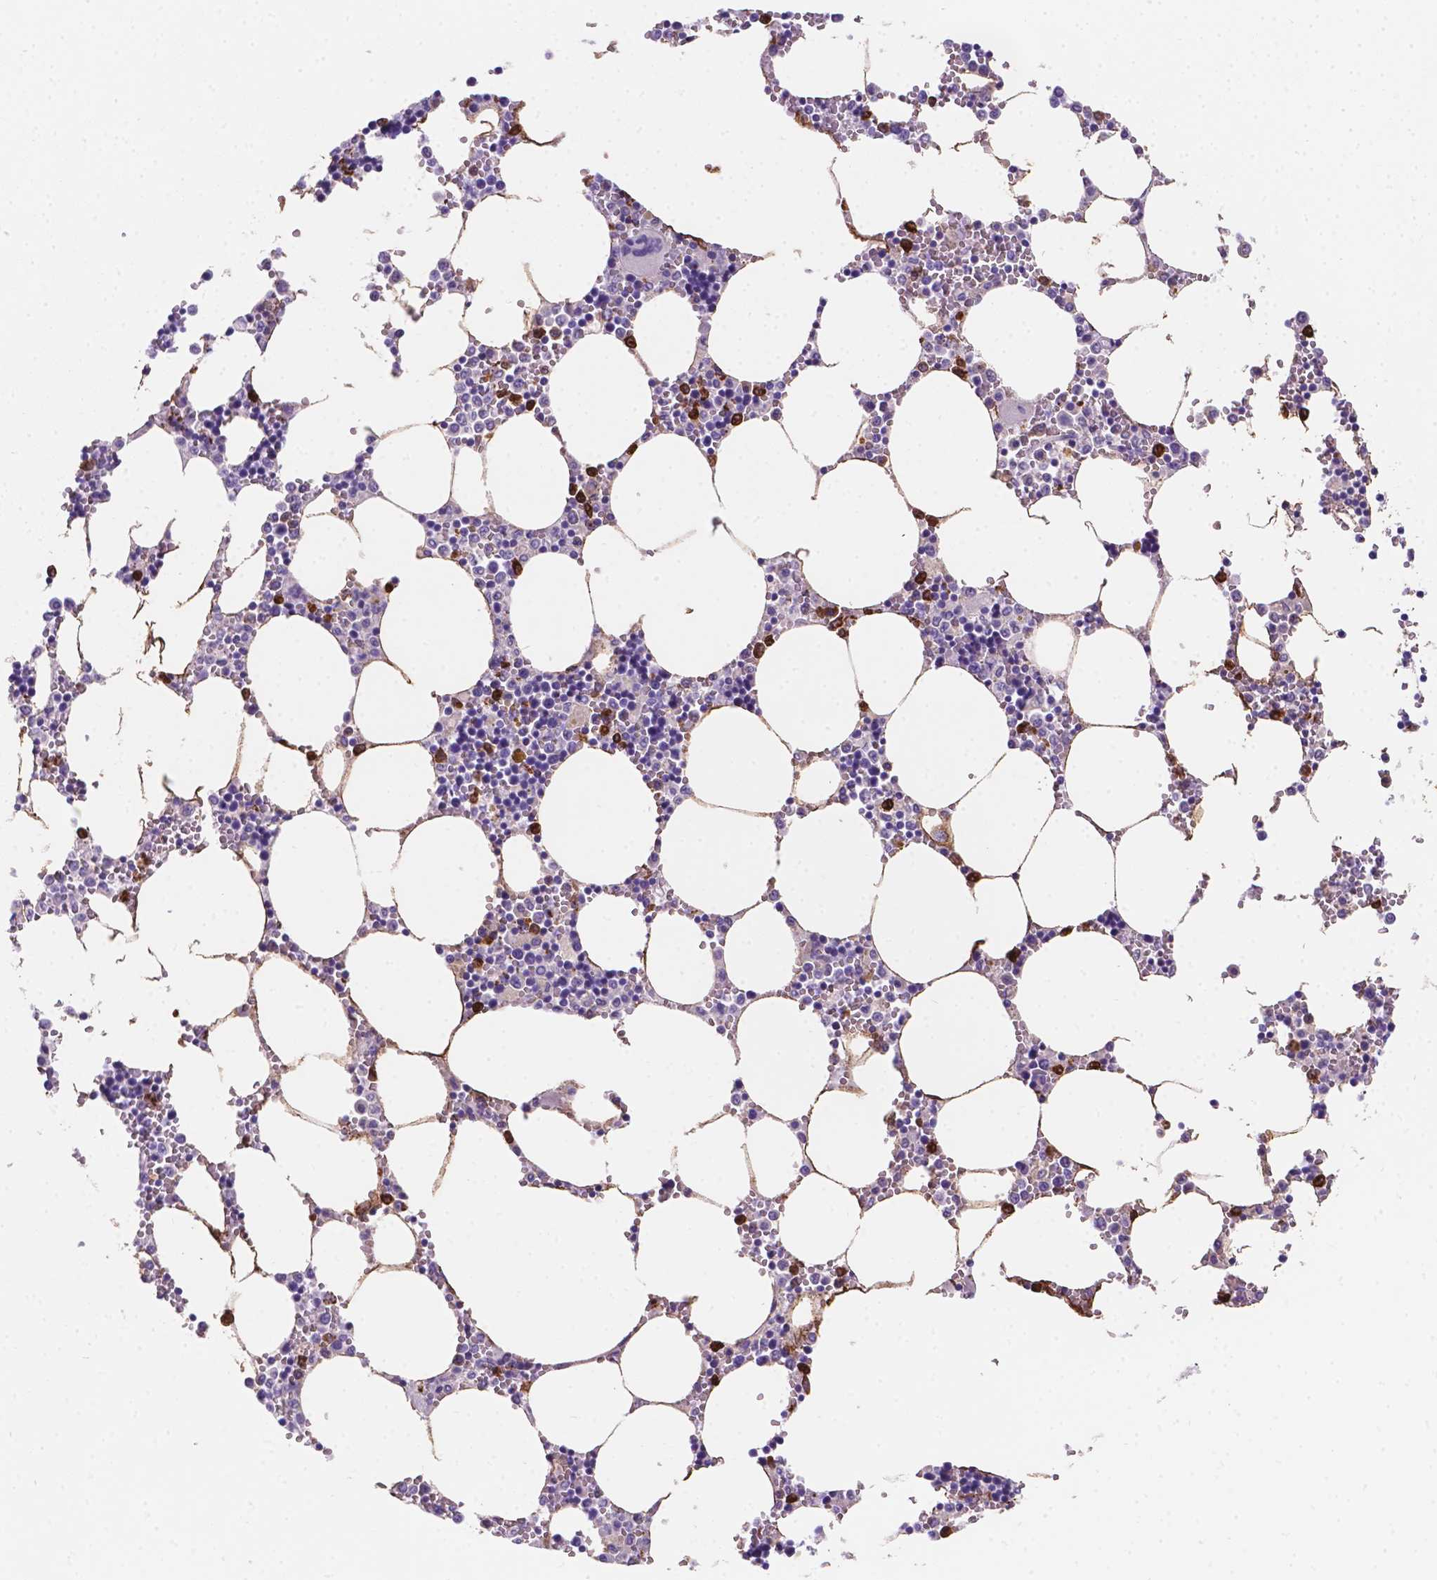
{"staining": {"intensity": "strong", "quantity": "<25%", "location": "cytoplasmic/membranous"}, "tissue": "bone marrow", "cell_type": "Hematopoietic cells", "image_type": "normal", "snomed": [{"axis": "morphology", "description": "Normal tissue, NOS"}, {"axis": "topography", "description": "Bone marrow"}], "caption": "This image exhibits IHC staining of unremarkable bone marrow, with medium strong cytoplasmic/membranous staining in about <25% of hematopoietic cells.", "gene": "MACF1", "patient": {"sex": "male", "age": 54}}